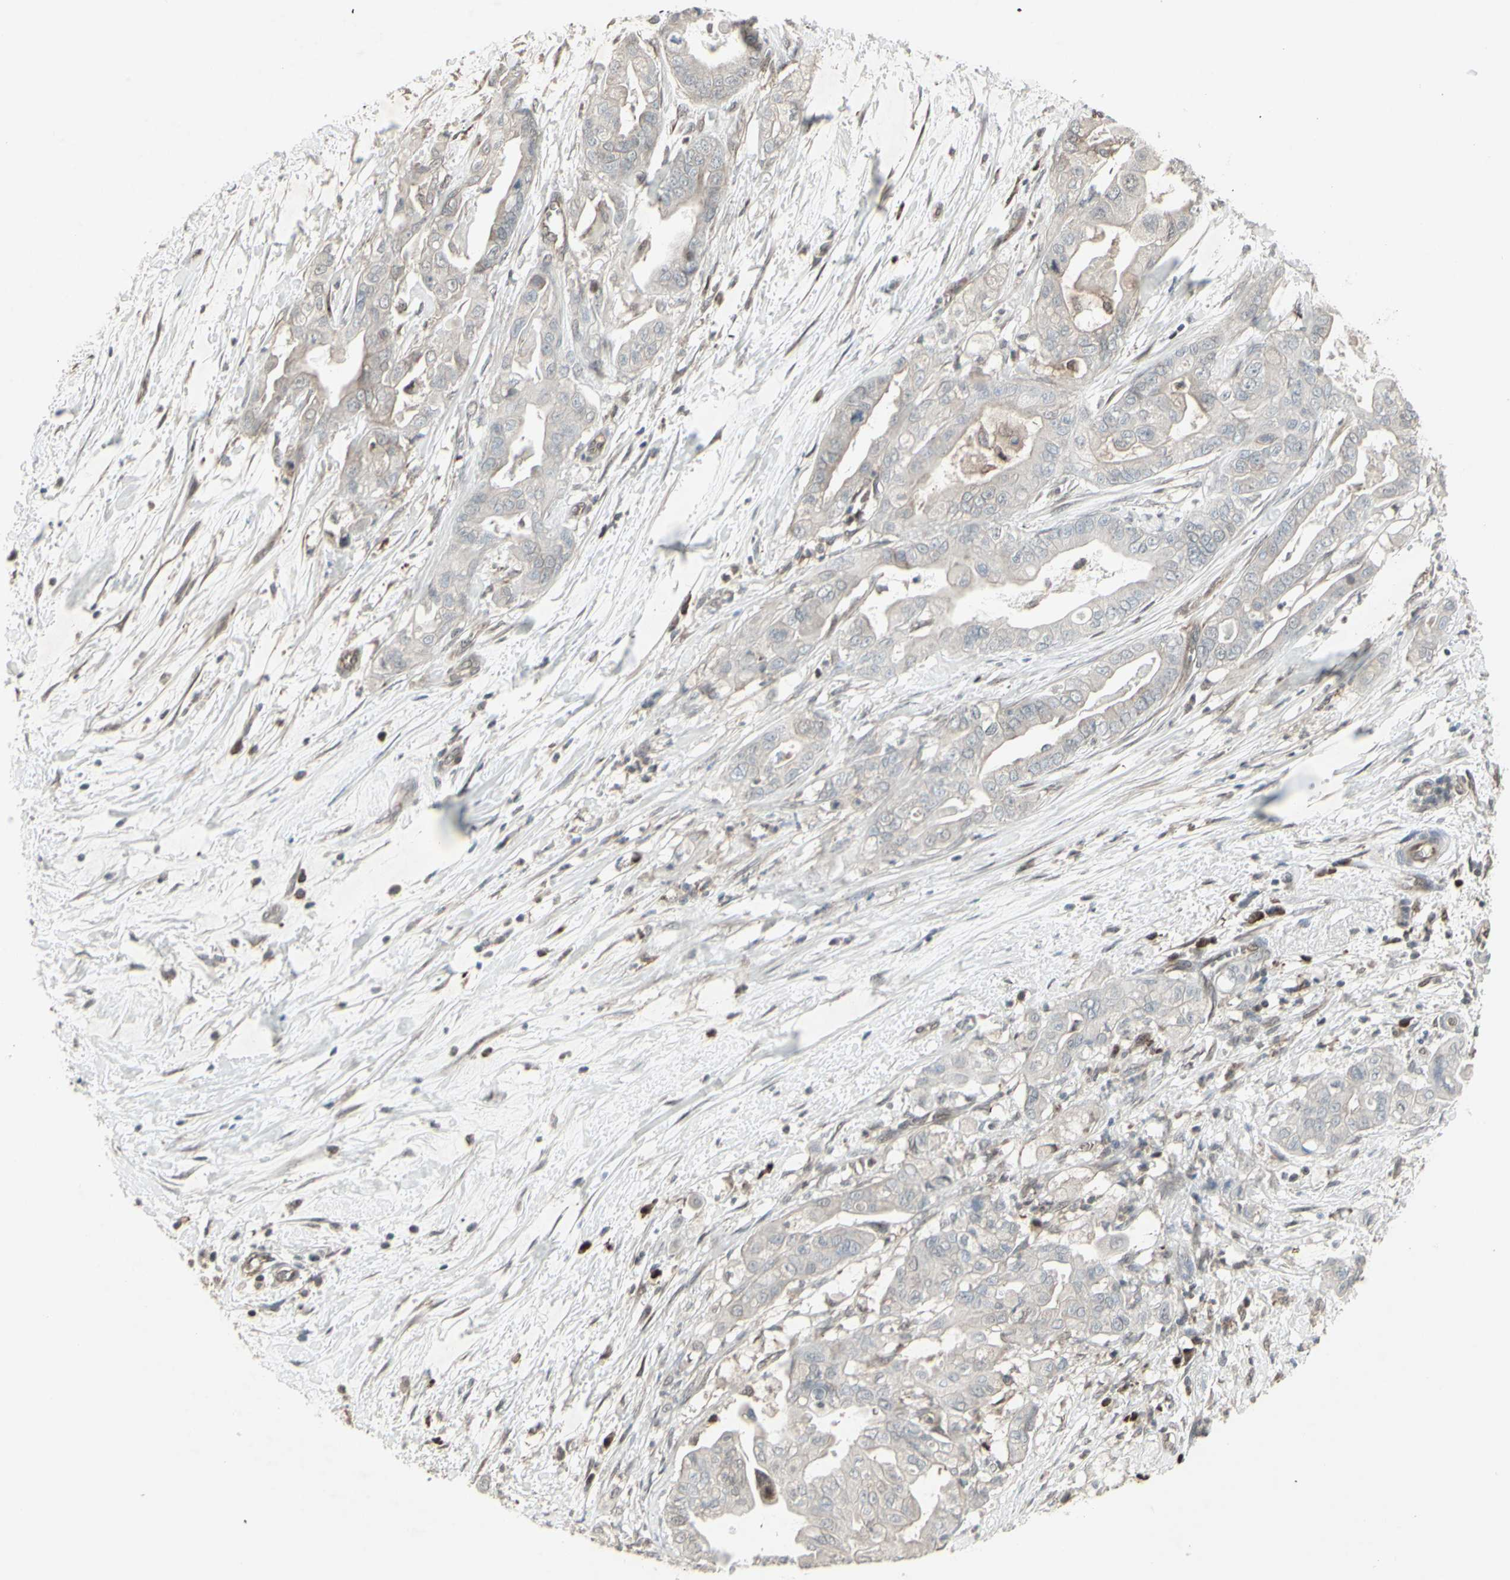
{"staining": {"intensity": "weak", "quantity": "<25%", "location": "cytoplasmic/membranous"}, "tissue": "pancreatic cancer", "cell_type": "Tumor cells", "image_type": "cancer", "snomed": [{"axis": "morphology", "description": "Adenocarcinoma, NOS"}, {"axis": "topography", "description": "Pancreas"}], "caption": "Tumor cells show no significant protein positivity in adenocarcinoma (pancreatic). (DAB IHC visualized using brightfield microscopy, high magnification).", "gene": "CD33", "patient": {"sex": "female", "age": 75}}